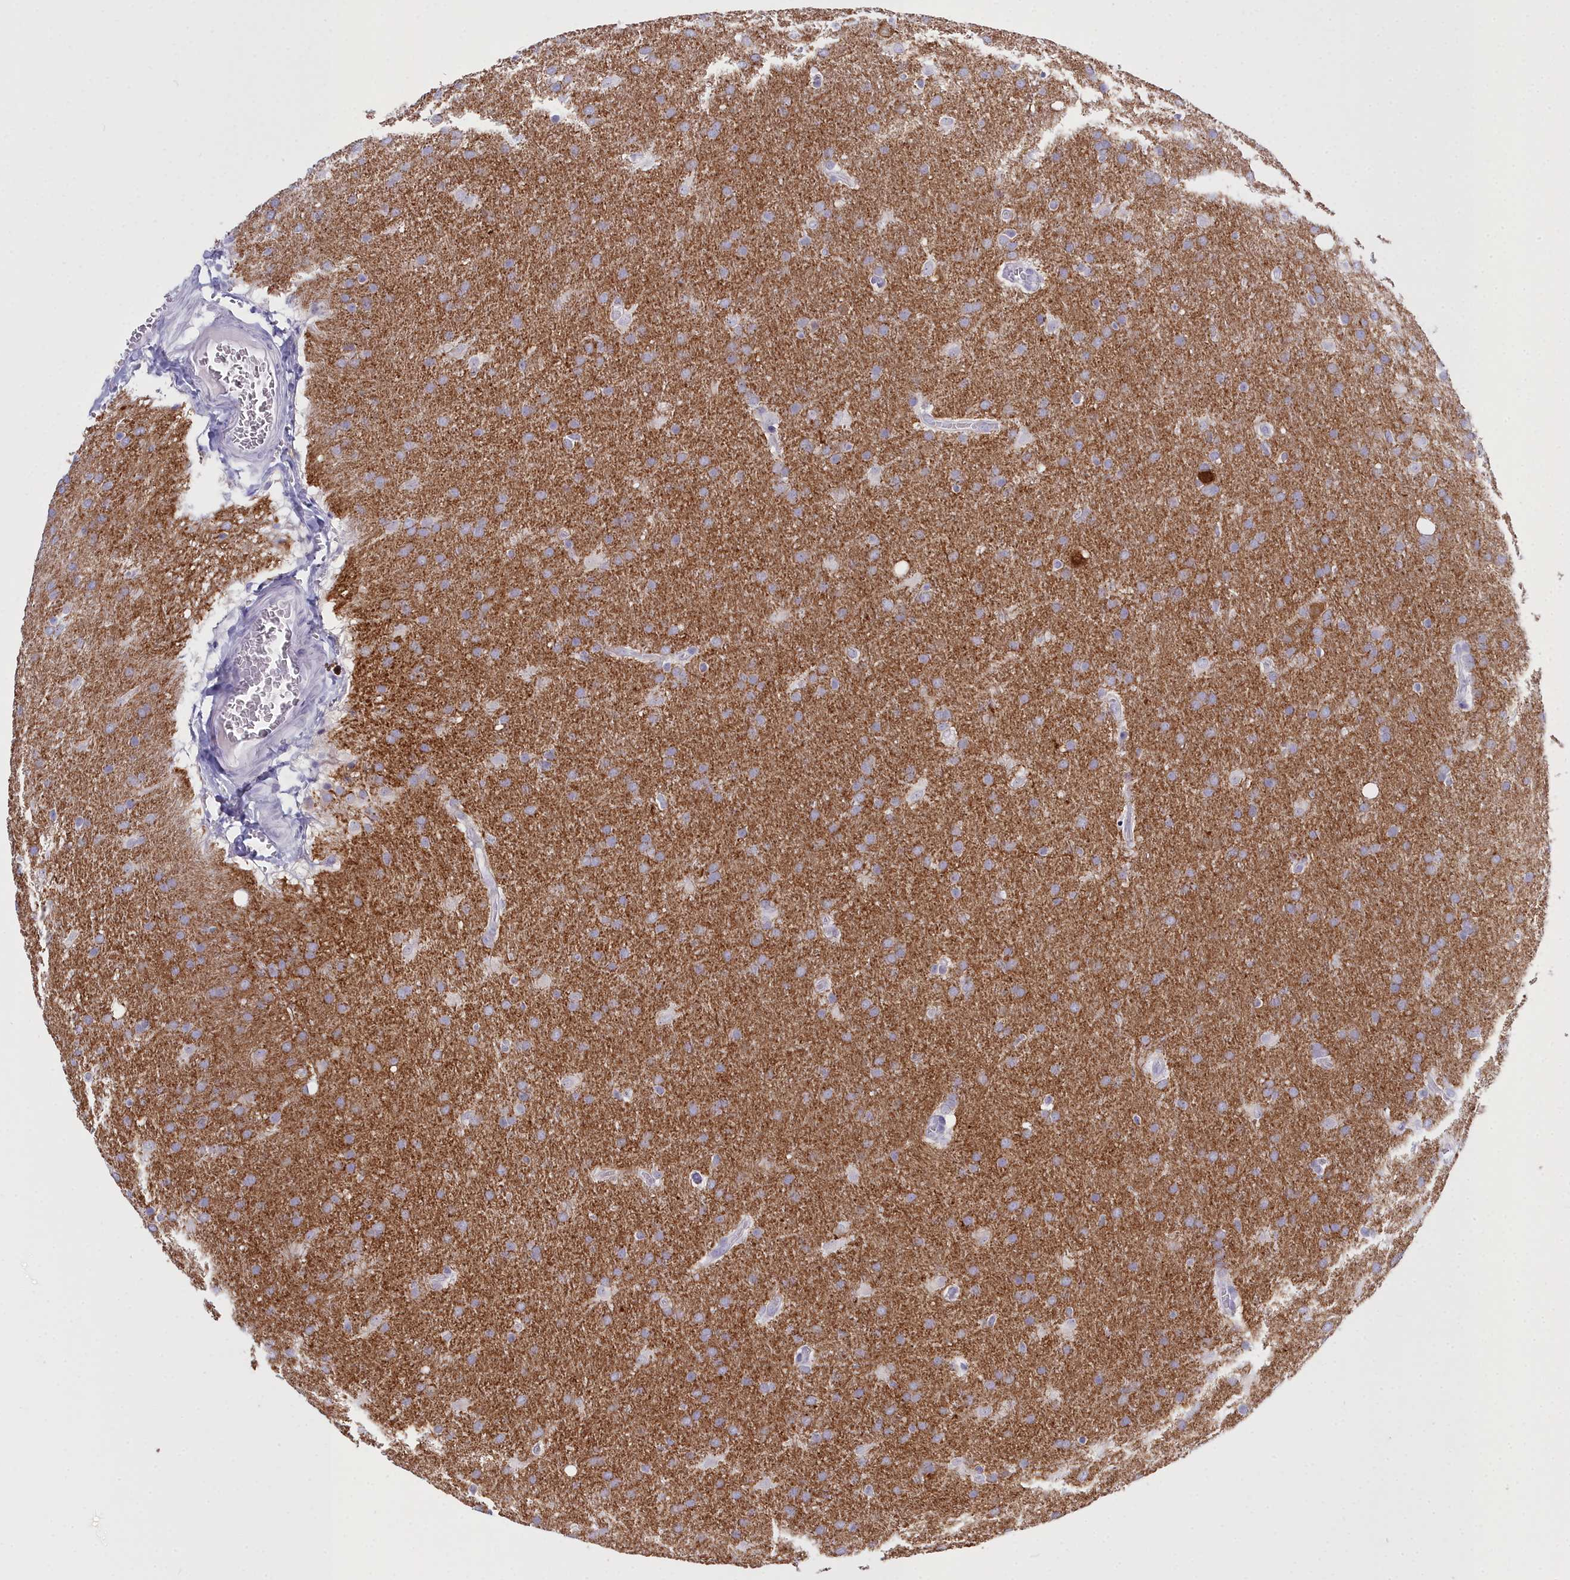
{"staining": {"intensity": "moderate", "quantity": "25%-75%", "location": "cytoplasmic/membranous"}, "tissue": "glioma", "cell_type": "Tumor cells", "image_type": "cancer", "snomed": [{"axis": "morphology", "description": "Glioma, malignant, Low grade"}, {"axis": "topography", "description": "Brain"}], "caption": "Tumor cells show medium levels of moderate cytoplasmic/membranous staining in about 25%-75% of cells in human glioma. (DAB (3,3'-diaminobenzidine) = brown stain, brightfield microscopy at high magnification).", "gene": "MAP6", "patient": {"sex": "female", "age": 32}}